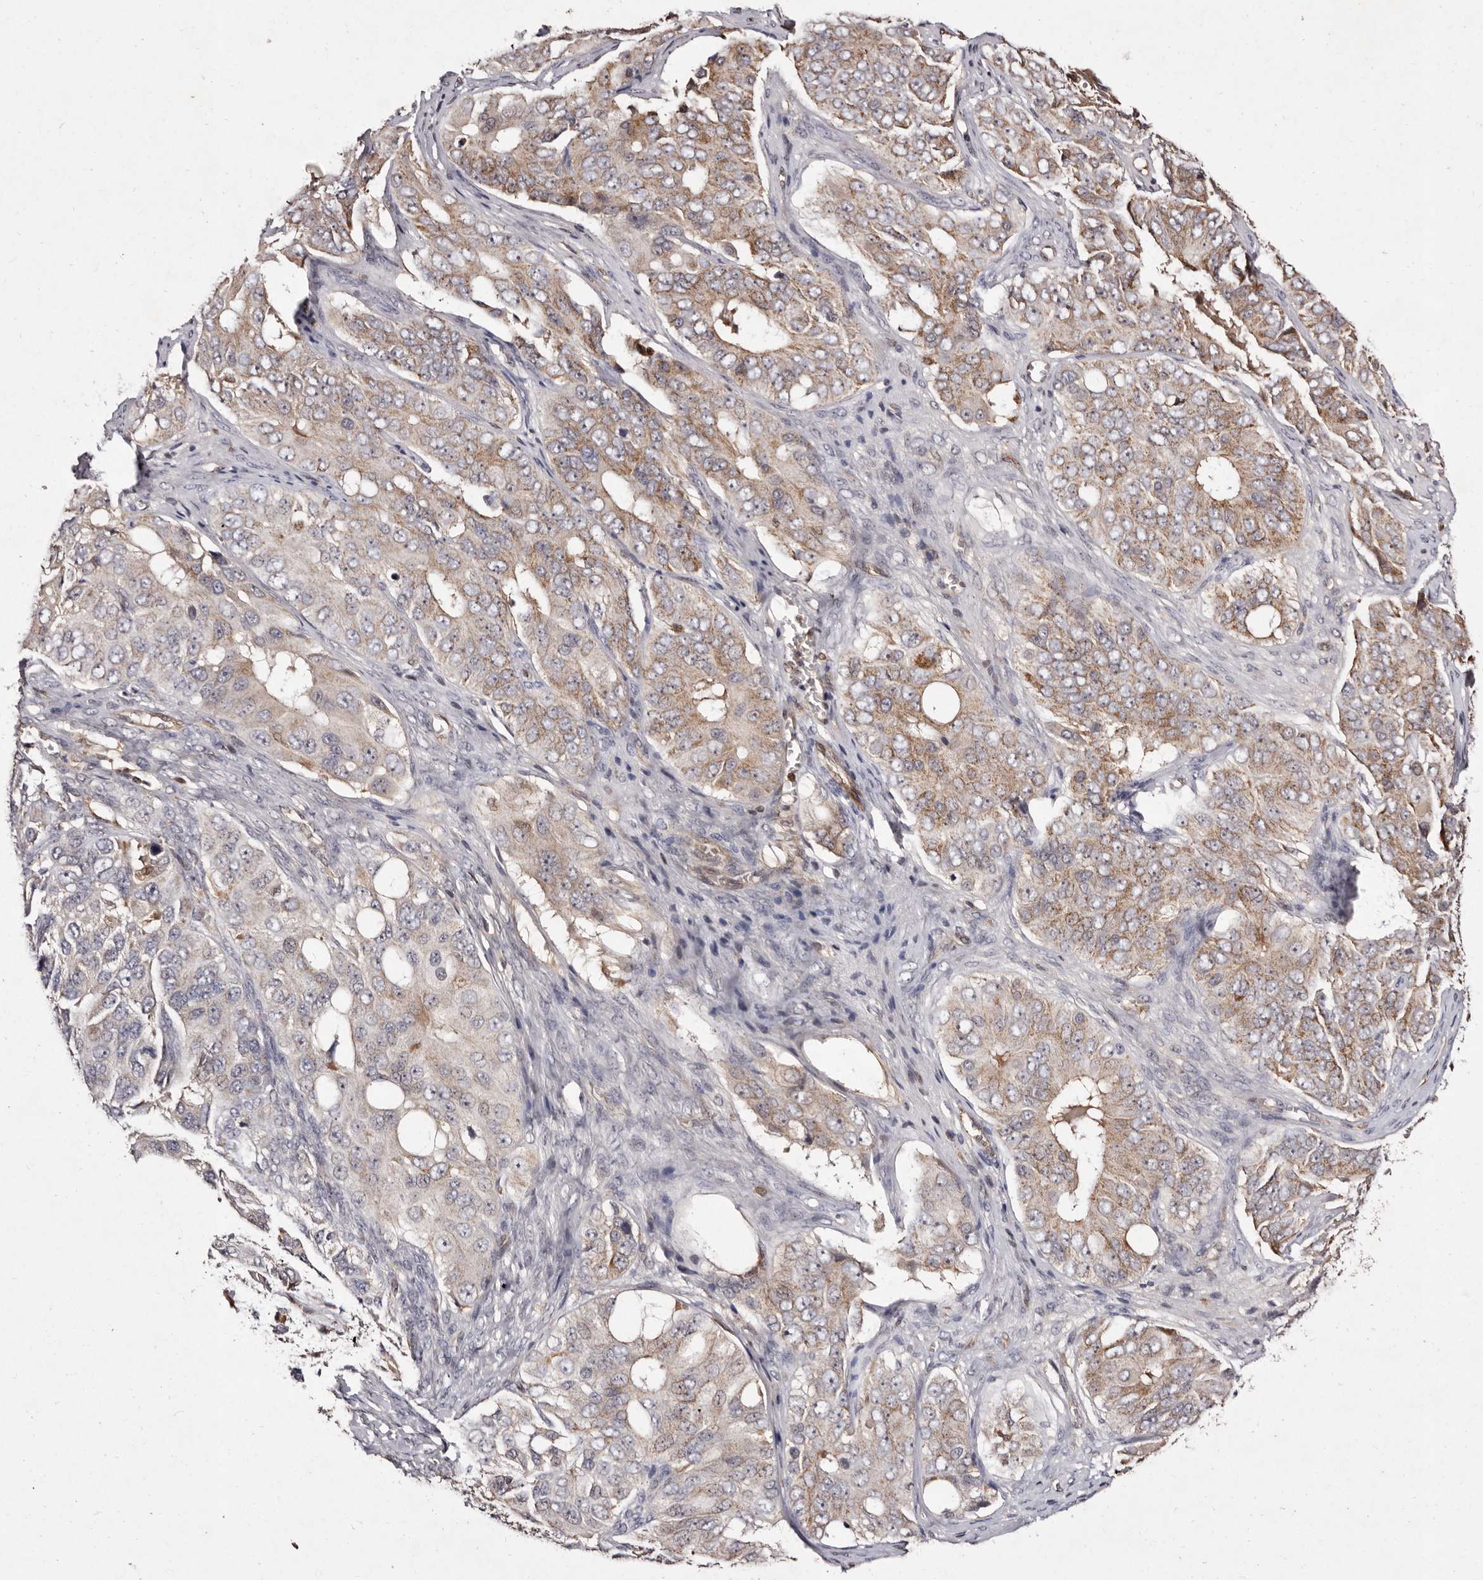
{"staining": {"intensity": "moderate", "quantity": "<25%", "location": "cytoplasmic/membranous"}, "tissue": "ovarian cancer", "cell_type": "Tumor cells", "image_type": "cancer", "snomed": [{"axis": "morphology", "description": "Carcinoma, endometroid"}, {"axis": "topography", "description": "Ovary"}], "caption": "Protein staining displays moderate cytoplasmic/membranous positivity in approximately <25% of tumor cells in ovarian cancer (endometroid carcinoma).", "gene": "GIMAP4", "patient": {"sex": "female", "age": 51}}